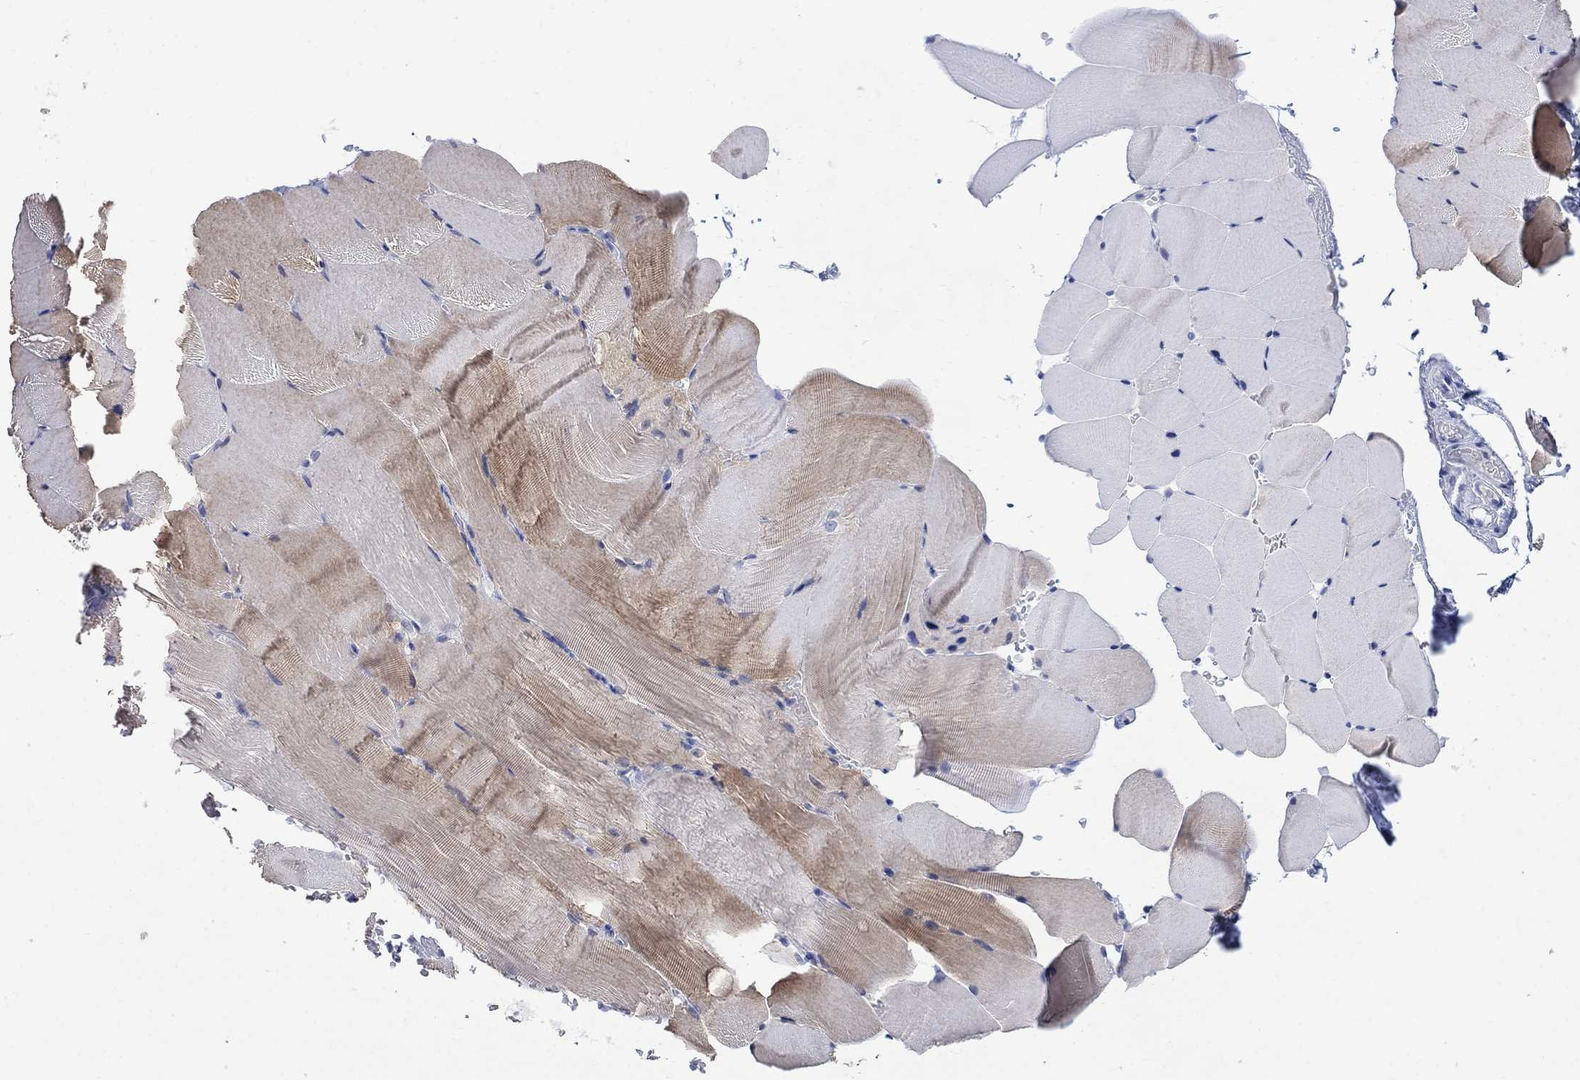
{"staining": {"intensity": "strong", "quantity": "<25%", "location": "cytoplasmic/membranous"}, "tissue": "skeletal muscle", "cell_type": "Myocytes", "image_type": "normal", "snomed": [{"axis": "morphology", "description": "Normal tissue, NOS"}, {"axis": "topography", "description": "Skeletal muscle"}], "caption": "Myocytes show strong cytoplasmic/membranous staining in approximately <25% of cells in benign skeletal muscle. The staining was performed using DAB (3,3'-diaminobenzidine) to visualize the protein expression in brown, while the nuclei were stained in blue with hematoxylin (Magnification: 20x).", "gene": "FBP2", "patient": {"sex": "female", "age": 37}}